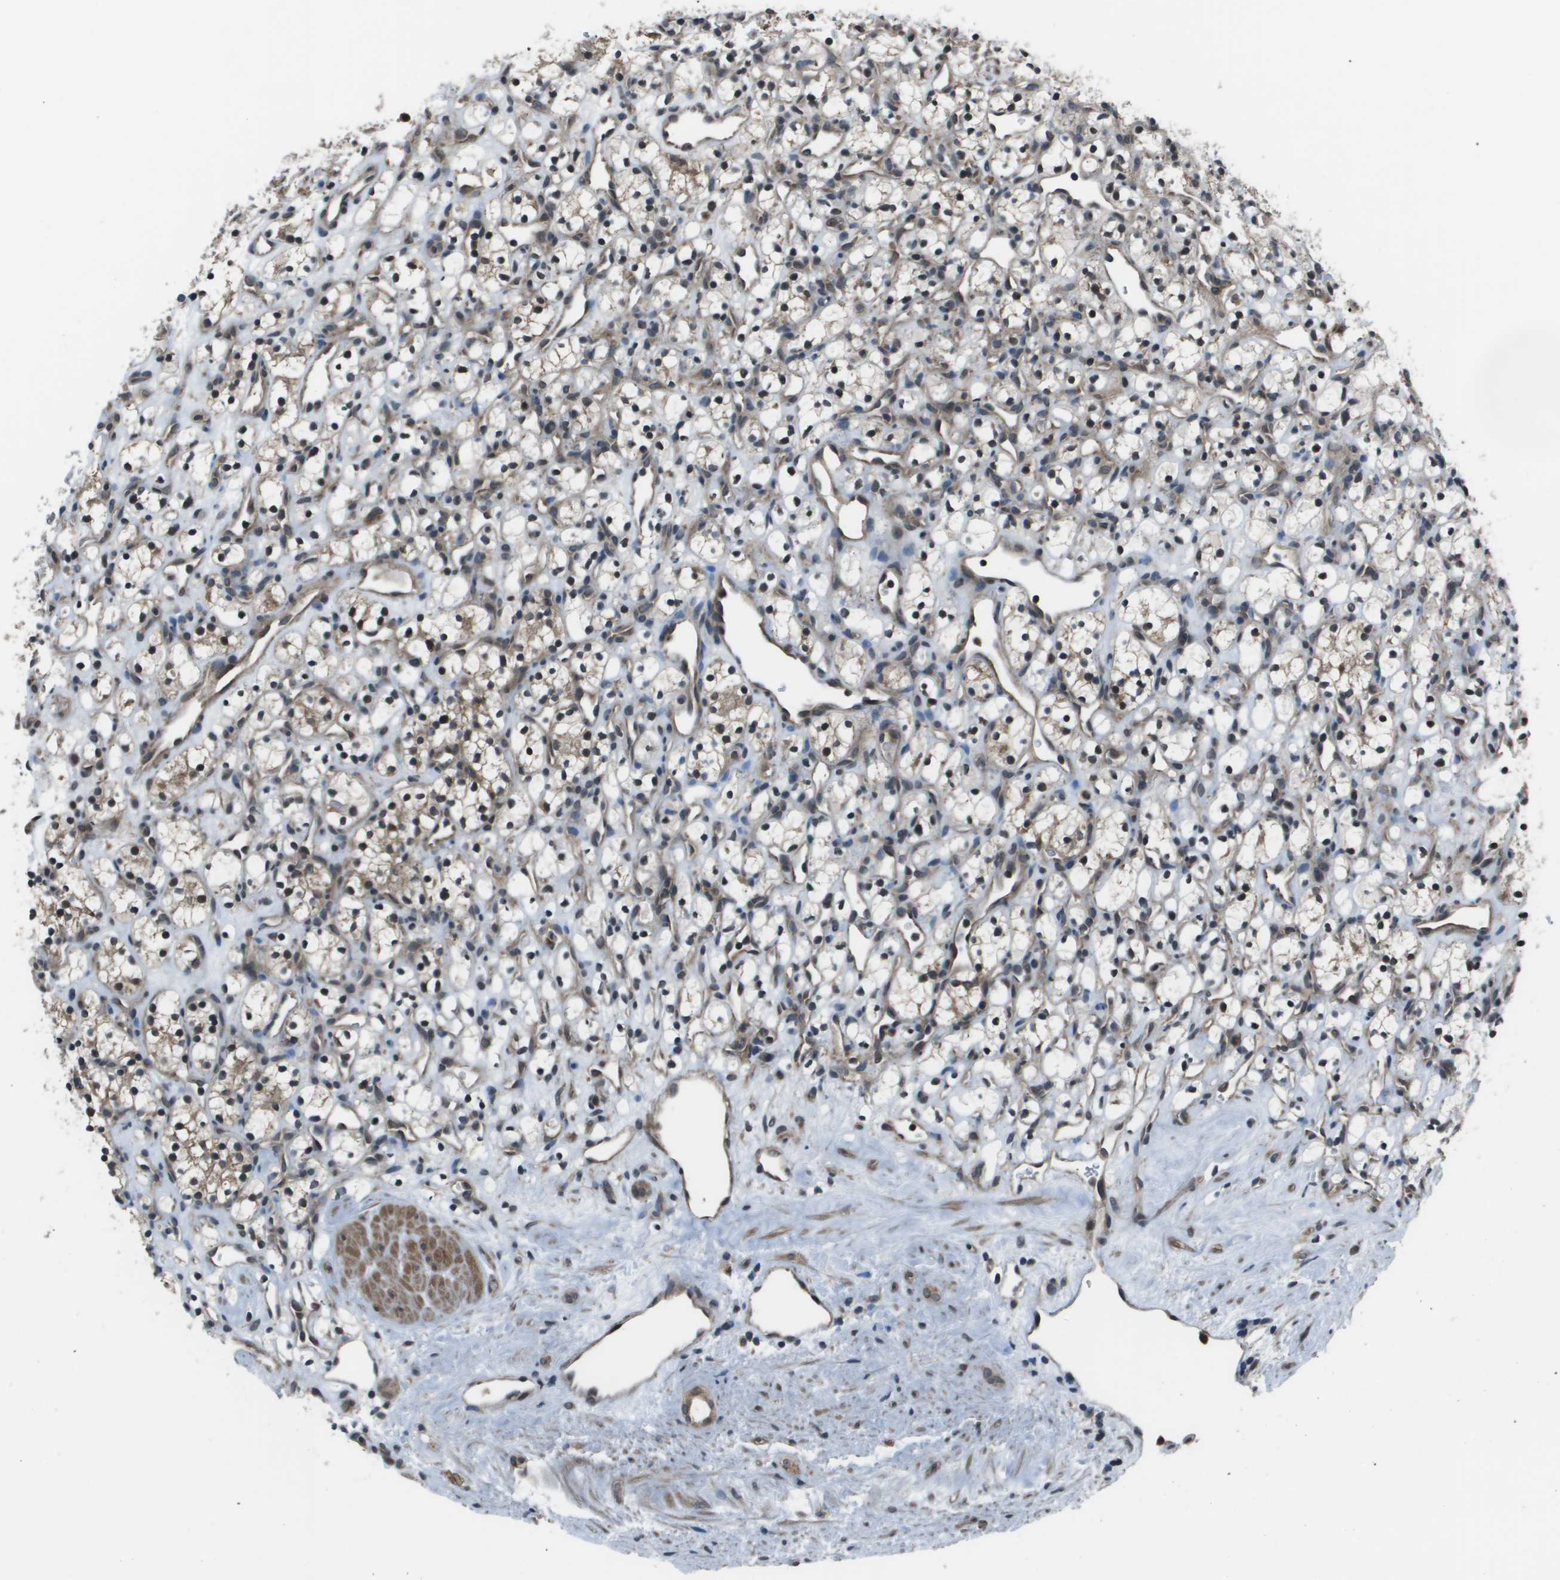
{"staining": {"intensity": "strong", "quantity": ">75%", "location": "cytoplasmic/membranous,nuclear"}, "tissue": "renal cancer", "cell_type": "Tumor cells", "image_type": "cancer", "snomed": [{"axis": "morphology", "description": "Adenocarcinoma, NOS"}, {"axis": "topography", "description": "Kidney"}], "caption": "Immunohistochemistry (DAB (3,3'-diaminobenzidine)) staining of renal cancer shows strong cytoplasmic/membranous and nuclear protein expression in approximately >75% of tumor cells. (Stains: DAB in brown, nuclei in blue, Microscopy: brightfield microscopy at high magnification).", "gene": "PPFIA1", "patient": {"sex": "female", "age": 60}}